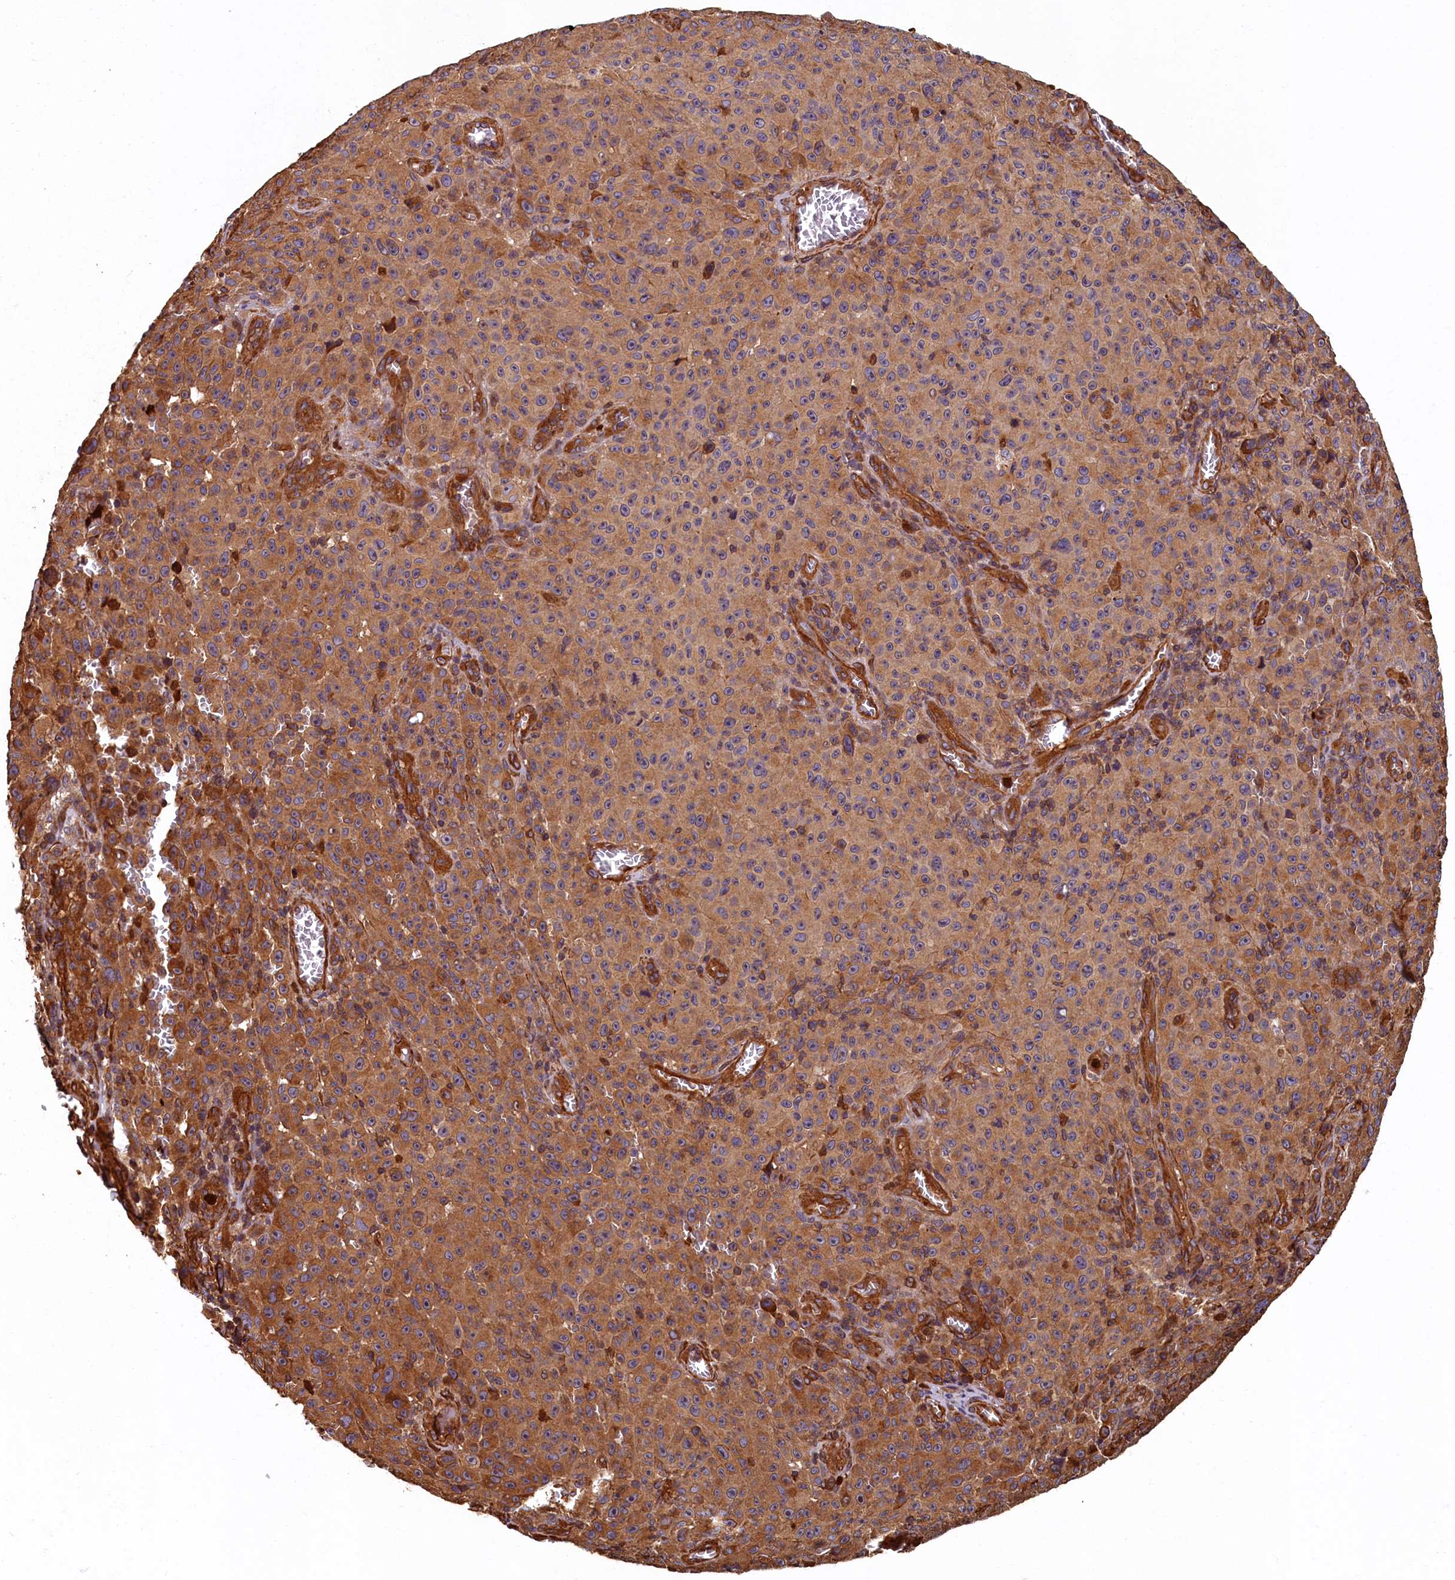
{"staining": {"intensity": "moderate", "quantity": ">75%", "location": "cytoplasmic/membranous"}, "tissue": "melanoma", "cell_type": "Tumor cells", "image_type": "cancer", "snomed": [{"axis": "morphology", "description": "Malignant melanoma, NOS"}, {"axis": "topography", "description": "Skin"}], "caption": "The immunohistochemical stain highlights moderate cytoplasmic/membranous staining in tumor cells of melanoma tissue. The protein is shown in brown color, while the nuclei are stained blue.", "gene": "CCDC102B", "patient": {"sex": "female", "age": 82}}